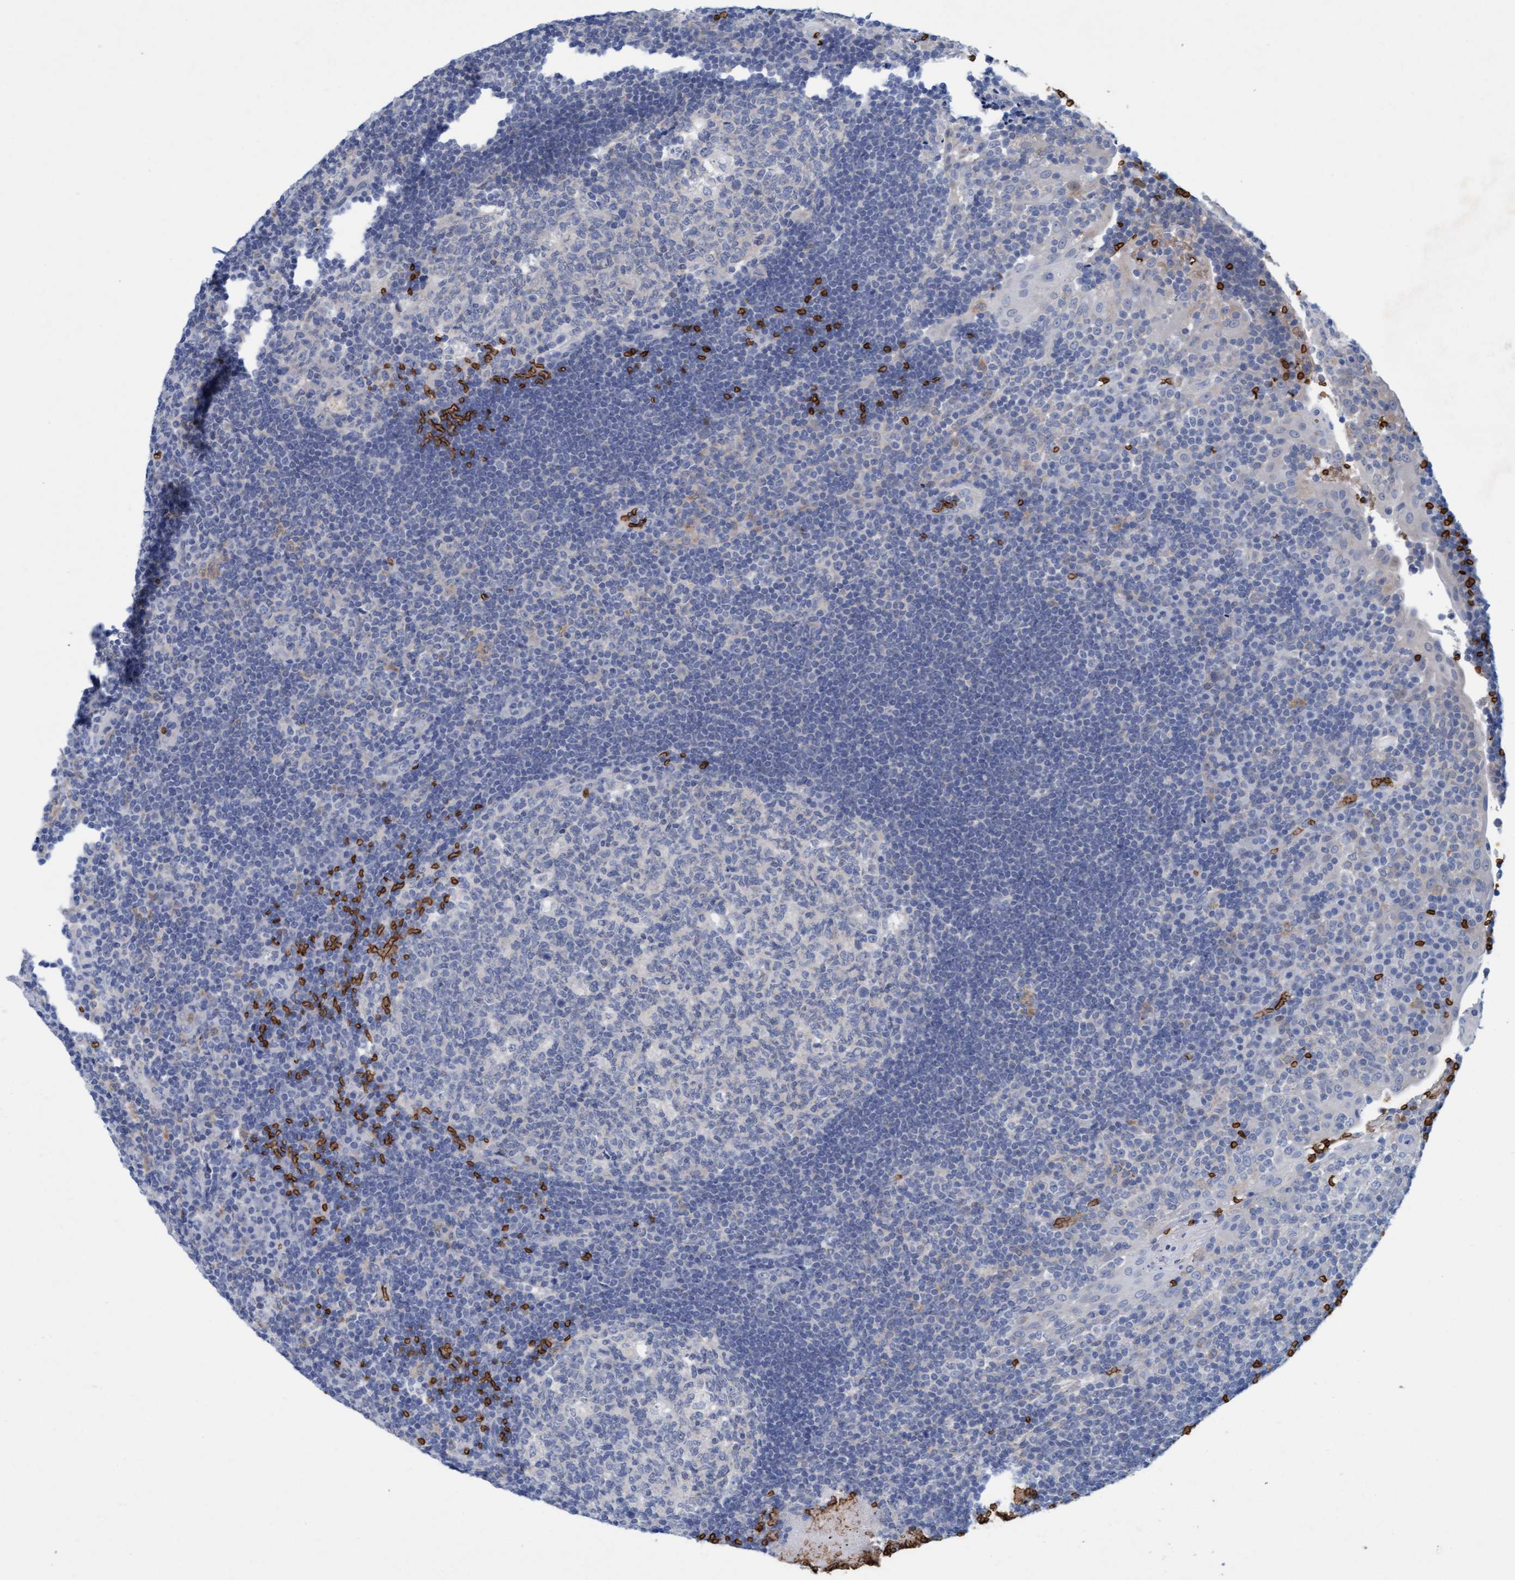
{"staining": {"intensity": "negative", "quantity": "none", "location": "none"}, "tissue": "tonsil", "cell_type": "Germinal center cells", "image_type": "normal", "snomed": [{"axis": "morphology", "description": "Normal tissue, NOS"}, {"axis": "topography", "description": "Tonsil"}], "caption": "Immunohistochemical staining of unremarkable tonsil demonstrates no significant expression in germinal center cells.", "gene": "SPEM2", "patient": {"sex": "female", "age": 40}}